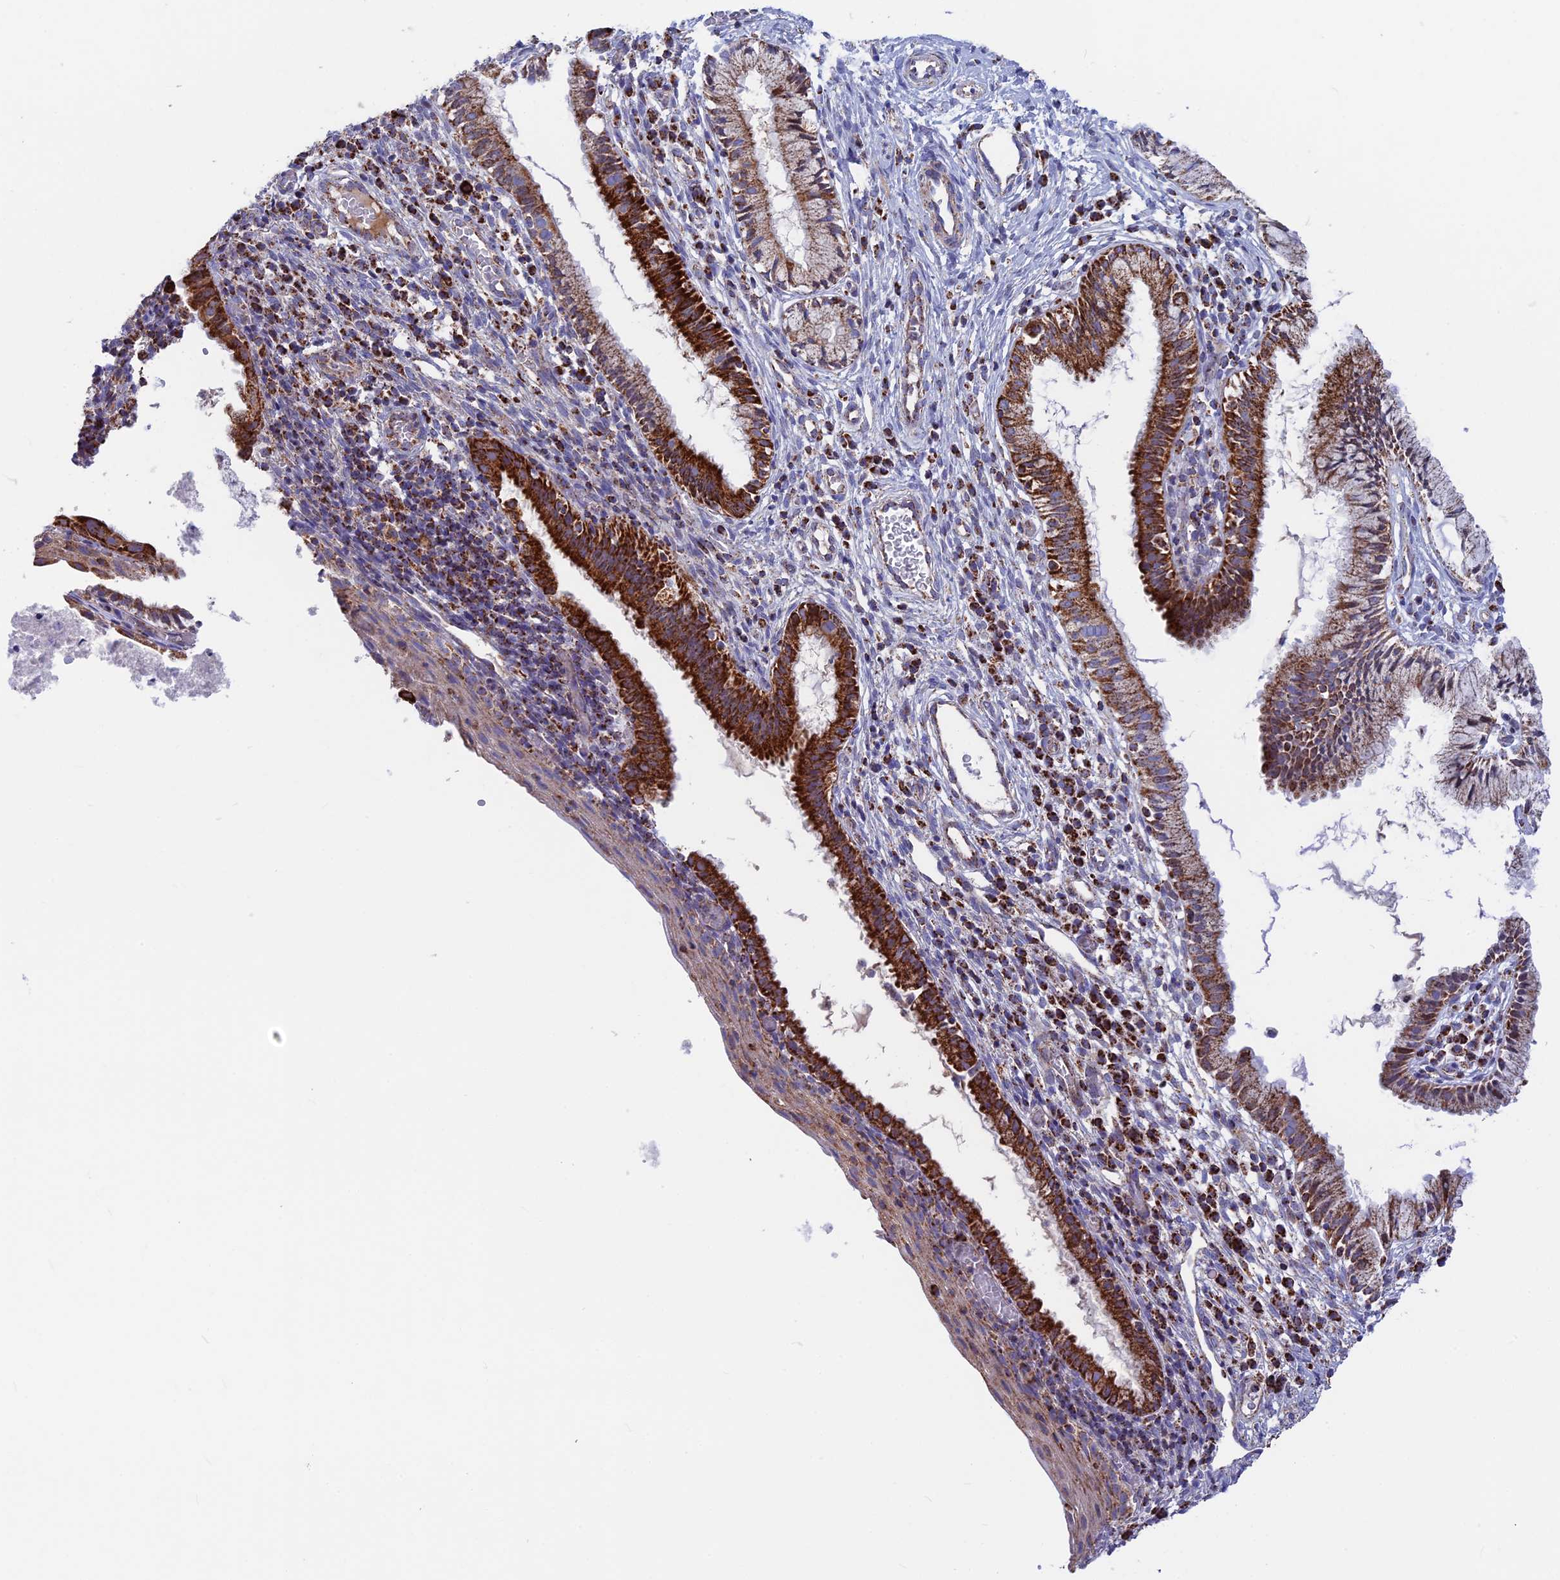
{"staining": {"intensity": "strong", "quantity": "25%-75%", "location": "cytoplasmic/membranous"}, "tissue": "cervix", "cell_type": "Glandular cells", "image_type": "normal", "snomed": [{"axis": "morphology", "description": "Normal tissue, NOS"}, {"axis": "topography", "description": "Cervix"}], "caption": "Brown immunohistochemical staining in benign cervix reveals strong cytoplasmic/membranous expression in about 25%-75% of glandular cells. The staining was performed using DAB, with brown indicating positive protein expression. Nuclei are stained blue with hematoxylin.", "gene": "CS", "patient": {"sex": "female", "age": 27}}